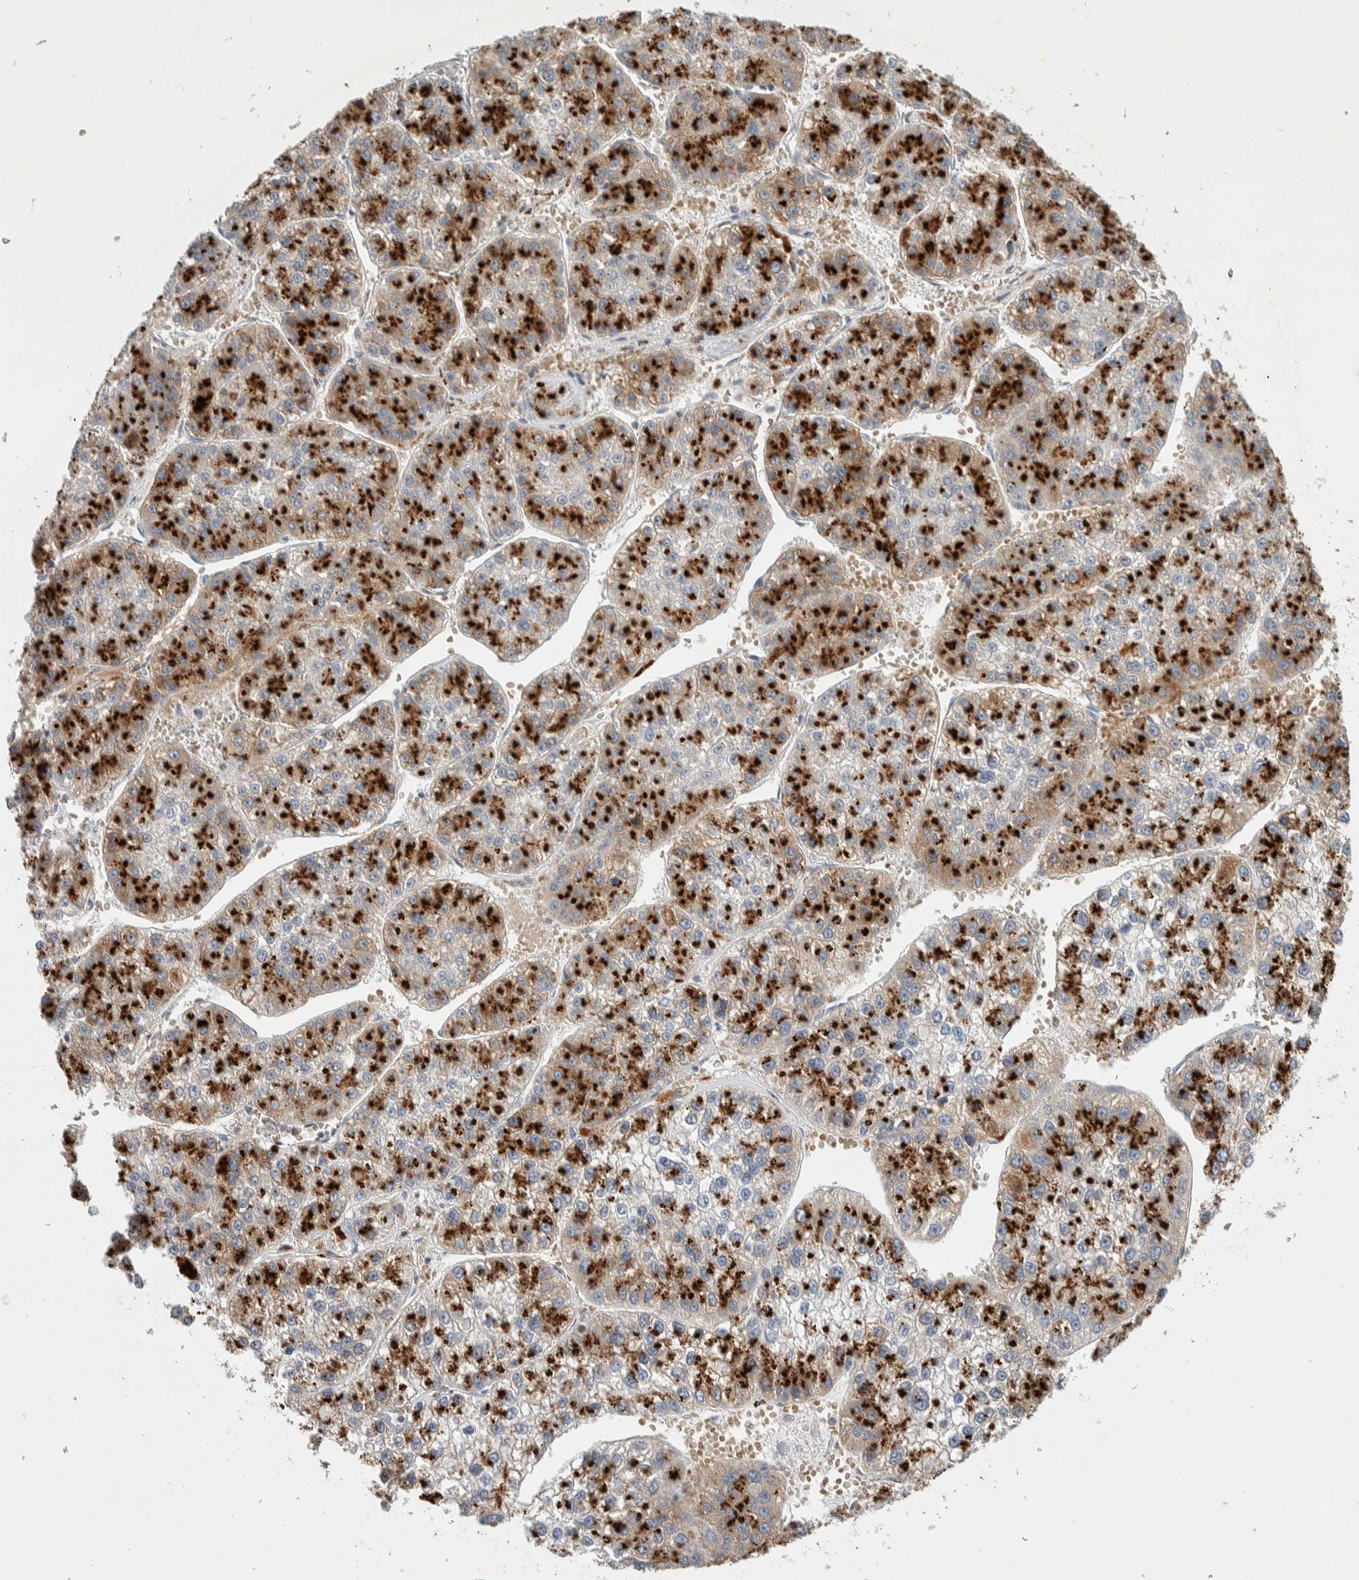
{"staining": {"intensity": "strong", "quantity": ">75%", "location": "cytoplasmic/membranous"}, "tissue": "liver cancer", "cell_type": "Tumor cells", "image_type": "cancer", "snomed": [{"axis": "morphology", "description": "Carcinoma, Hepatocellular, NOS"}, {"axis": "topography", "description": "Liver"}], "caption": "Protein analysis of liver cancer (hepatocellular carcinoma) tissue demonstrates strong cytoplasmic/membranous expression in approximately >75% of tumor cells.", "gene": "SLC38A10", "patient": {"sex": "female", "age": 73}}